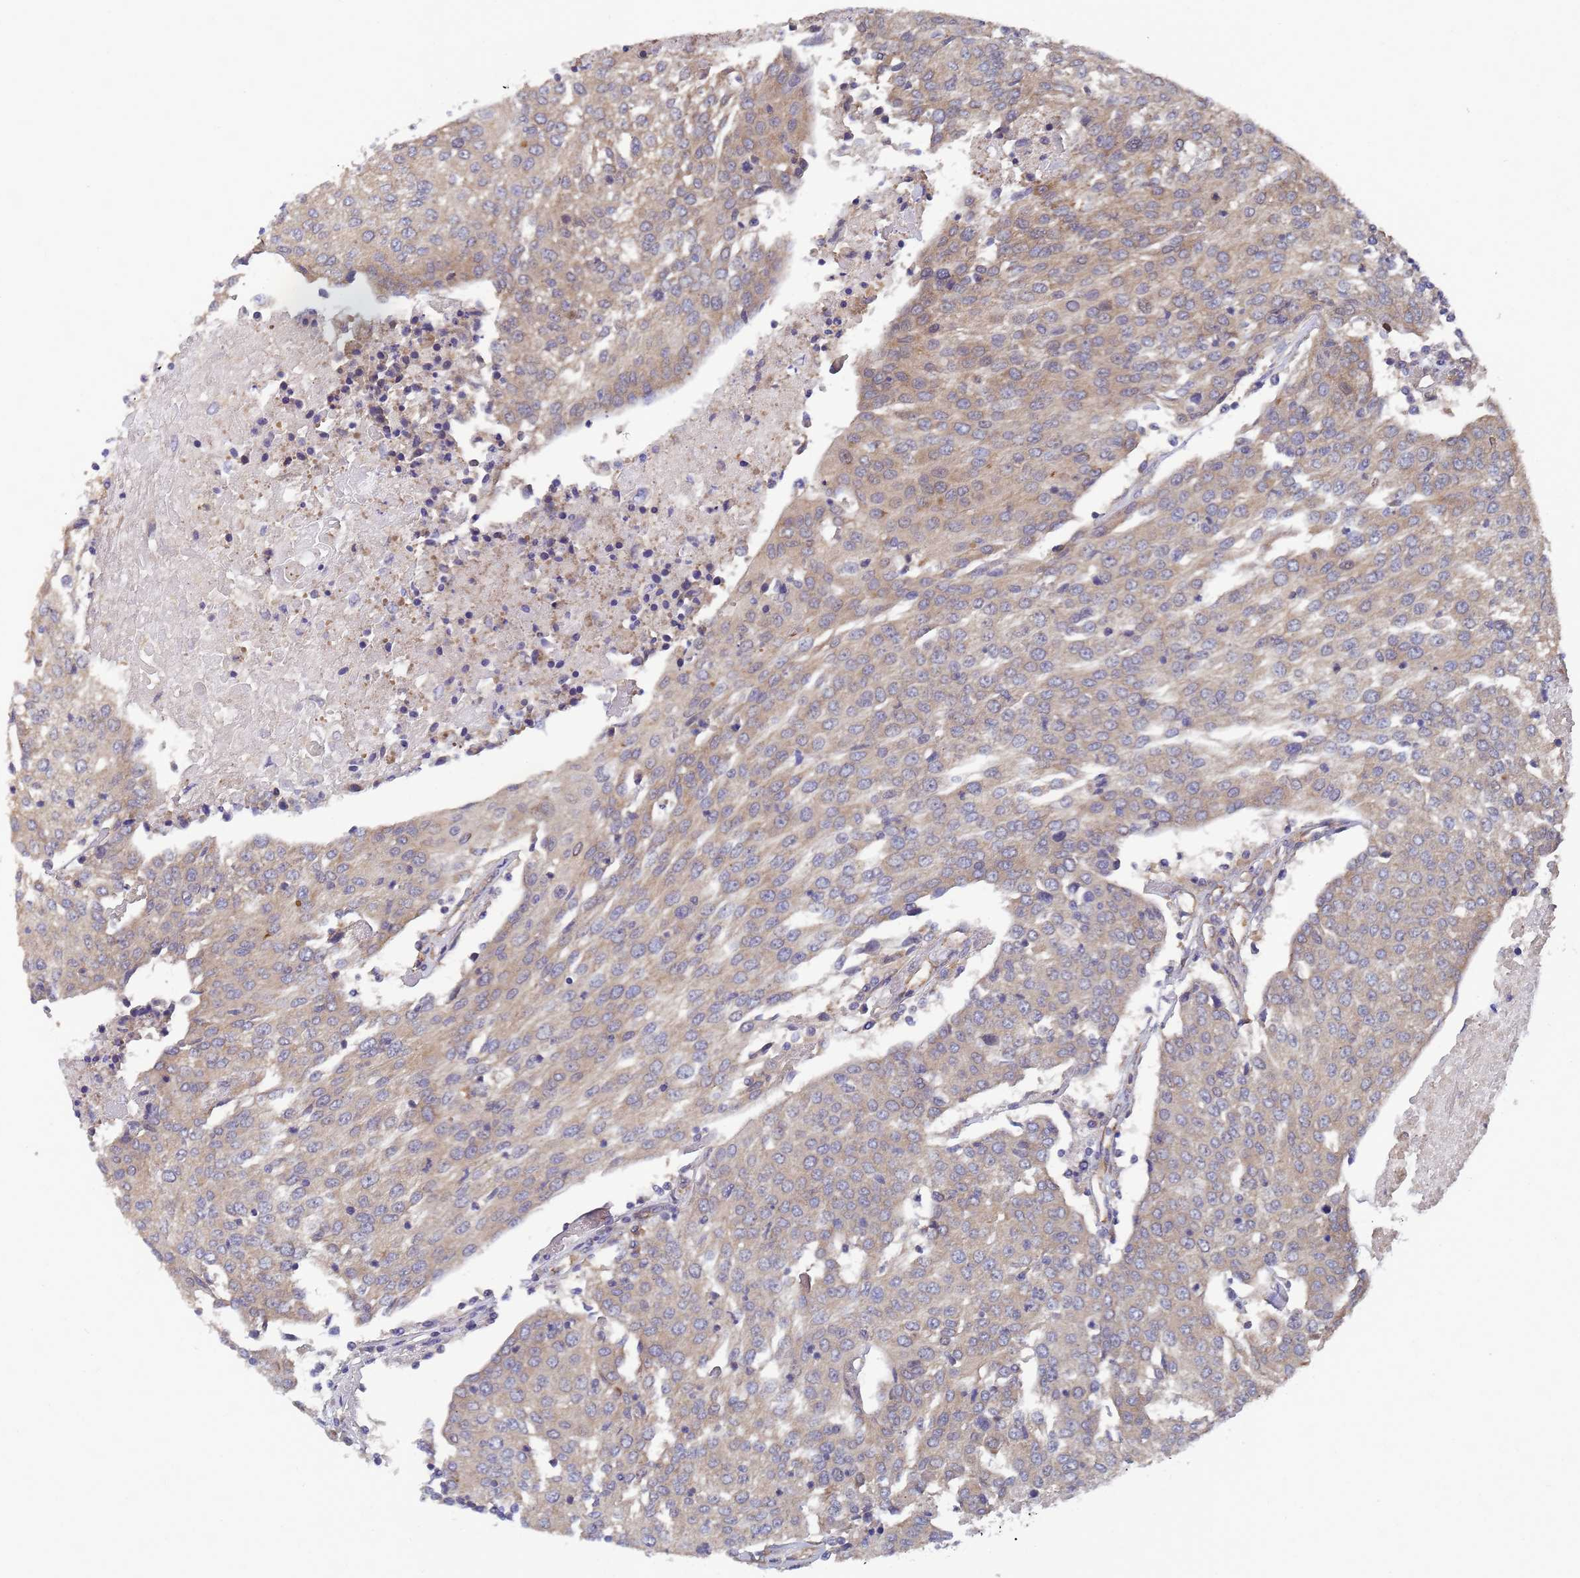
{"staining": {"intensity": "weak", "quantity": "25%-75%", "location": "cytoplasmic/membranous"}, "tissue": "urothelial cancer", "cell_type": "Tumor cells", "image_type": "cancer", "snomed": [{"axis": "morphology", "description": "Urothelial carcinoma, High grade"}, {"axis": "topography", "description": "Urinary bladder"}], "caption": "An image of human urothelial carcinoma (high-grade) stained for a protein shows weak cytoplasmic/membranous brown staining in tumor cells.", "gene": "ALS2CL", "patient": {"sex": "female", "age": 85}}